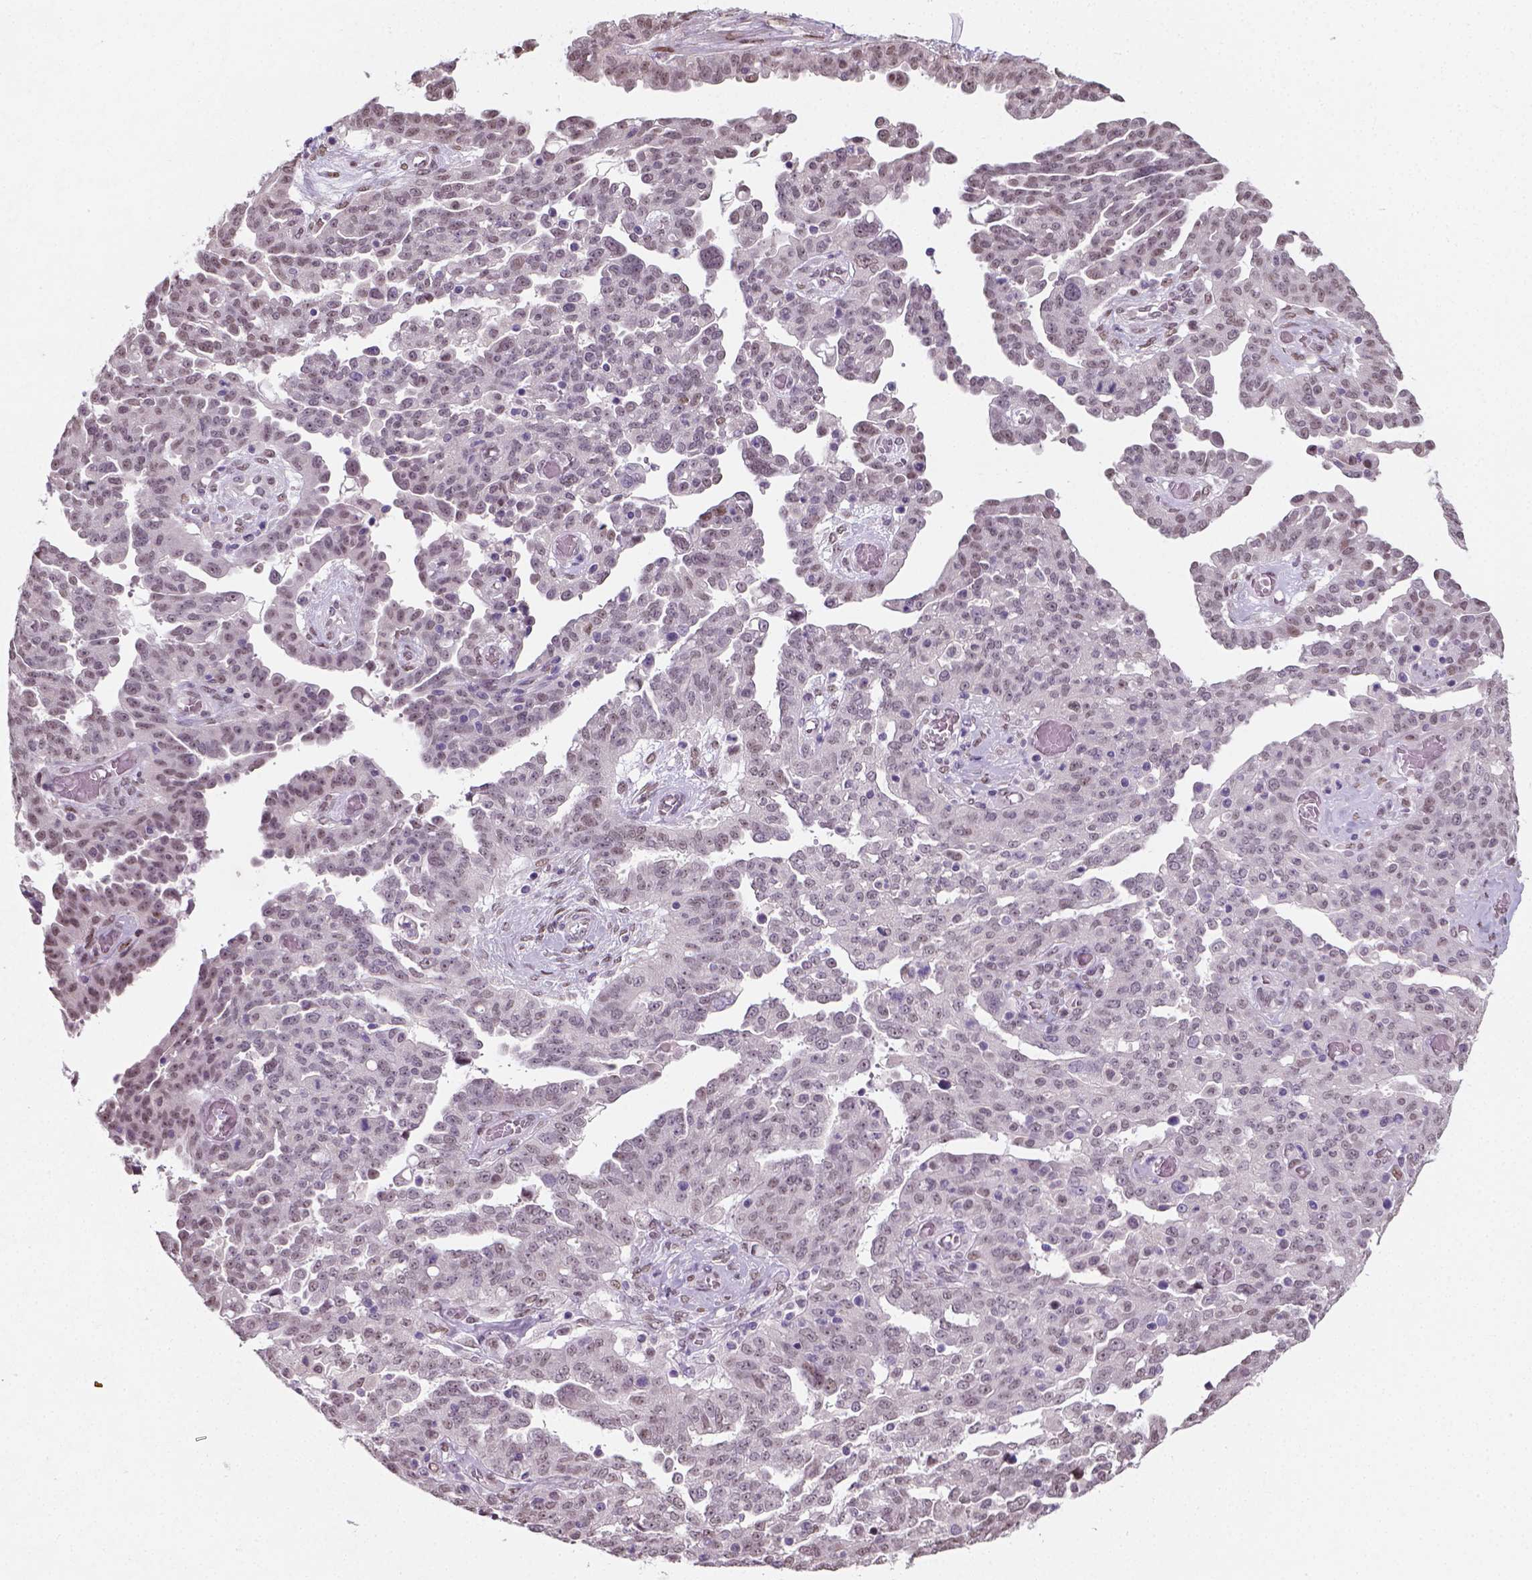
{"staining": {"intensity": "weak", "quantity": "<25%", "location": "nuclear"}, "tissue": "ovarian cancer", "cell_type": "Tumor cells", "image_type": "cancer", "snomed": [{"axis": "morphology", "description": "Cystadenocarcinoma, serous, NOS"}, {"axis": "topography", "description": "Ovary"}], "caption": "Image shows no significant protein positivity in tumor cells of ovarian cancer (serous cystadenocarcinoma). (DAB immunohistochemistry visualized using brightfield microscopy, high magnification).", "gene": "C1orf112", "patient": {"sex": "female", "age": 67}}